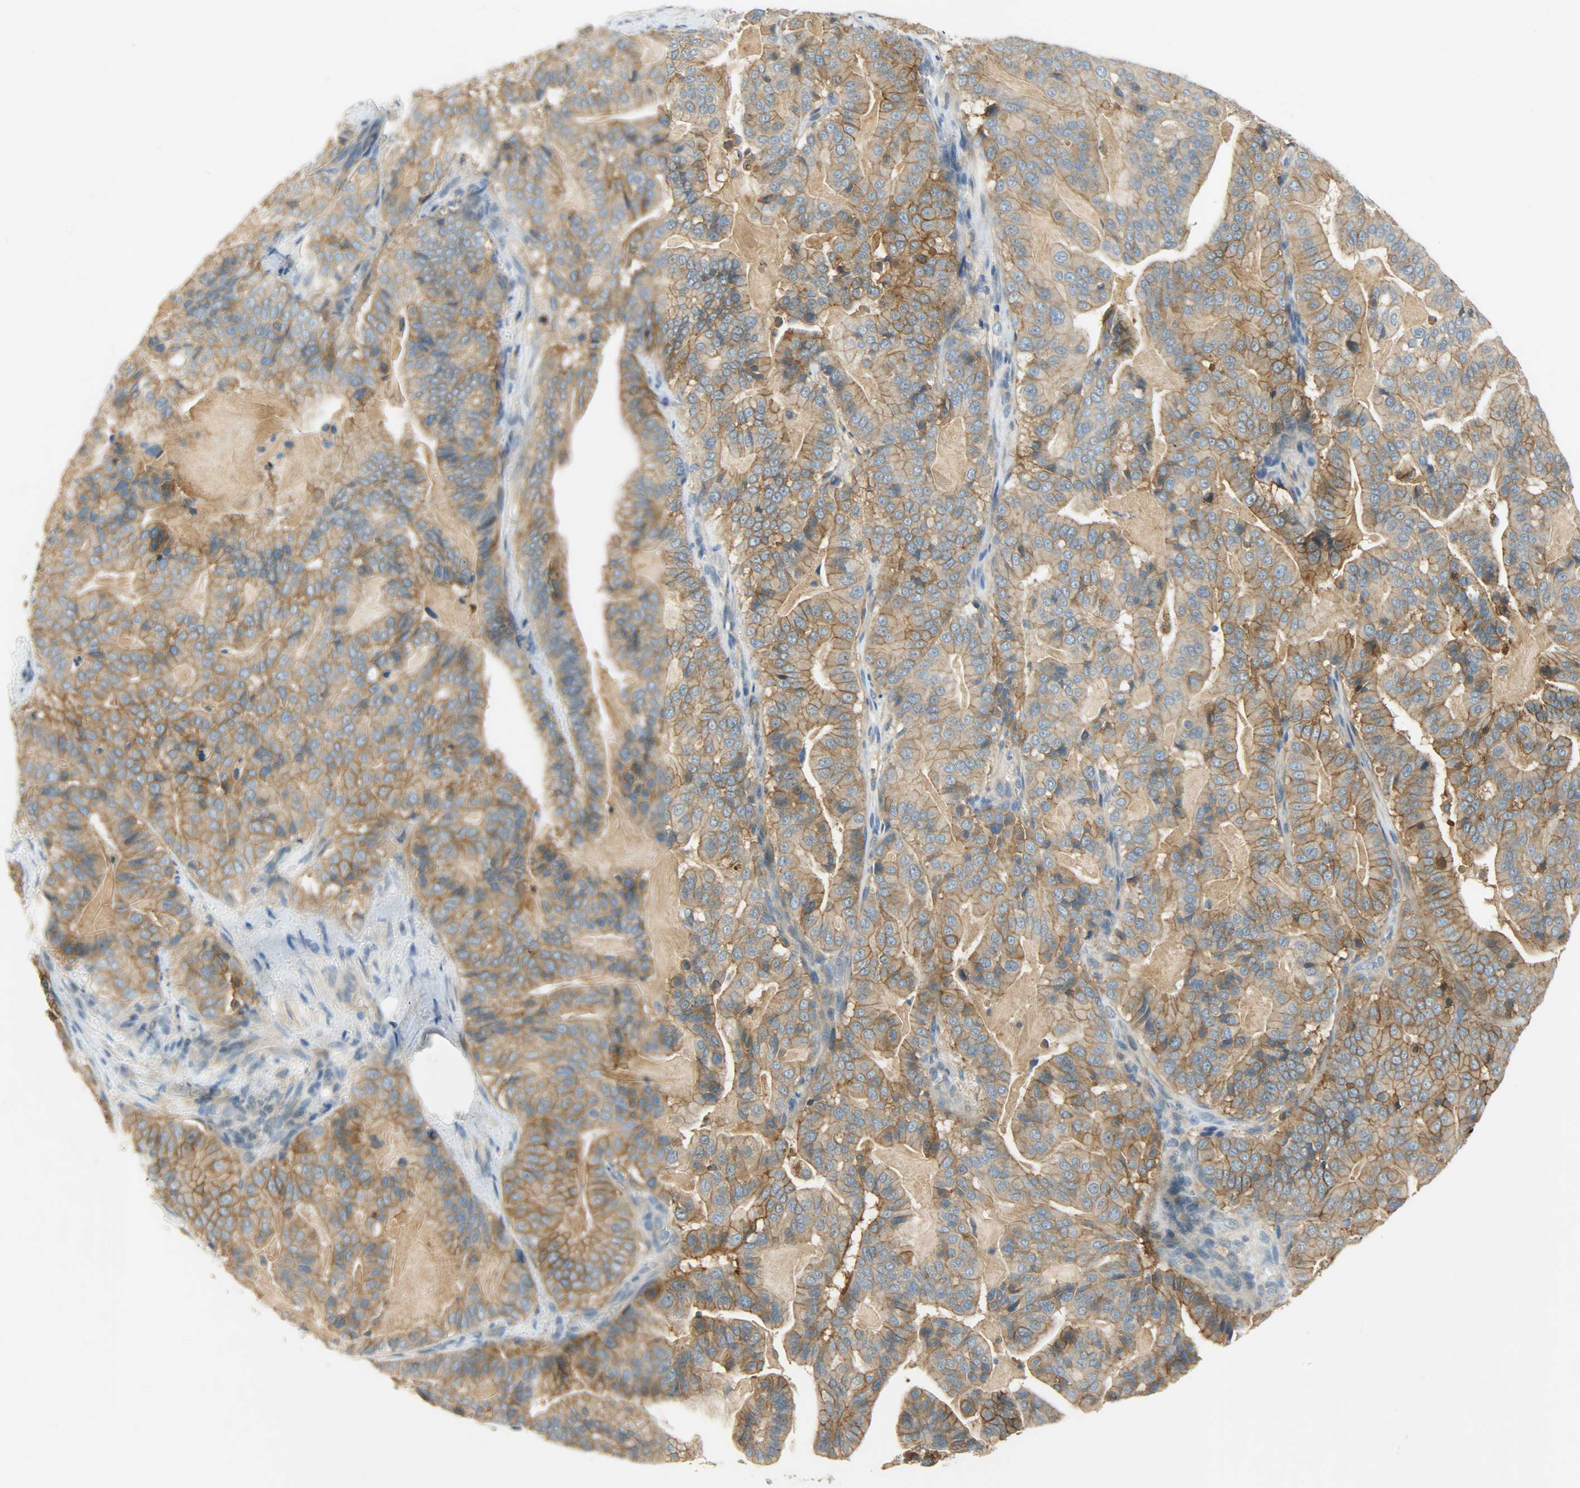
{"staining": {"intensity": "strong", "quantity": ">75%", "location": "cytoplasmic/membranous"}, "tissue": "pancreatic cancer", "cell_type": "Tumor cells", "image_type": "cancer", "snomed": [{"axis": "morphology", "description": "Adenocarcinoma, NOS"}, {"axis": "topography", "description": "Pancreas"}], "caption": "Immunohistochemical staining of human pancreatic cancer demonstrates high levels of strong cytoplasmic/membranous protein expression in about >75% of tumor cells.", "gene": "DSG2", "patient": {"sex": "male", "age": 63}}